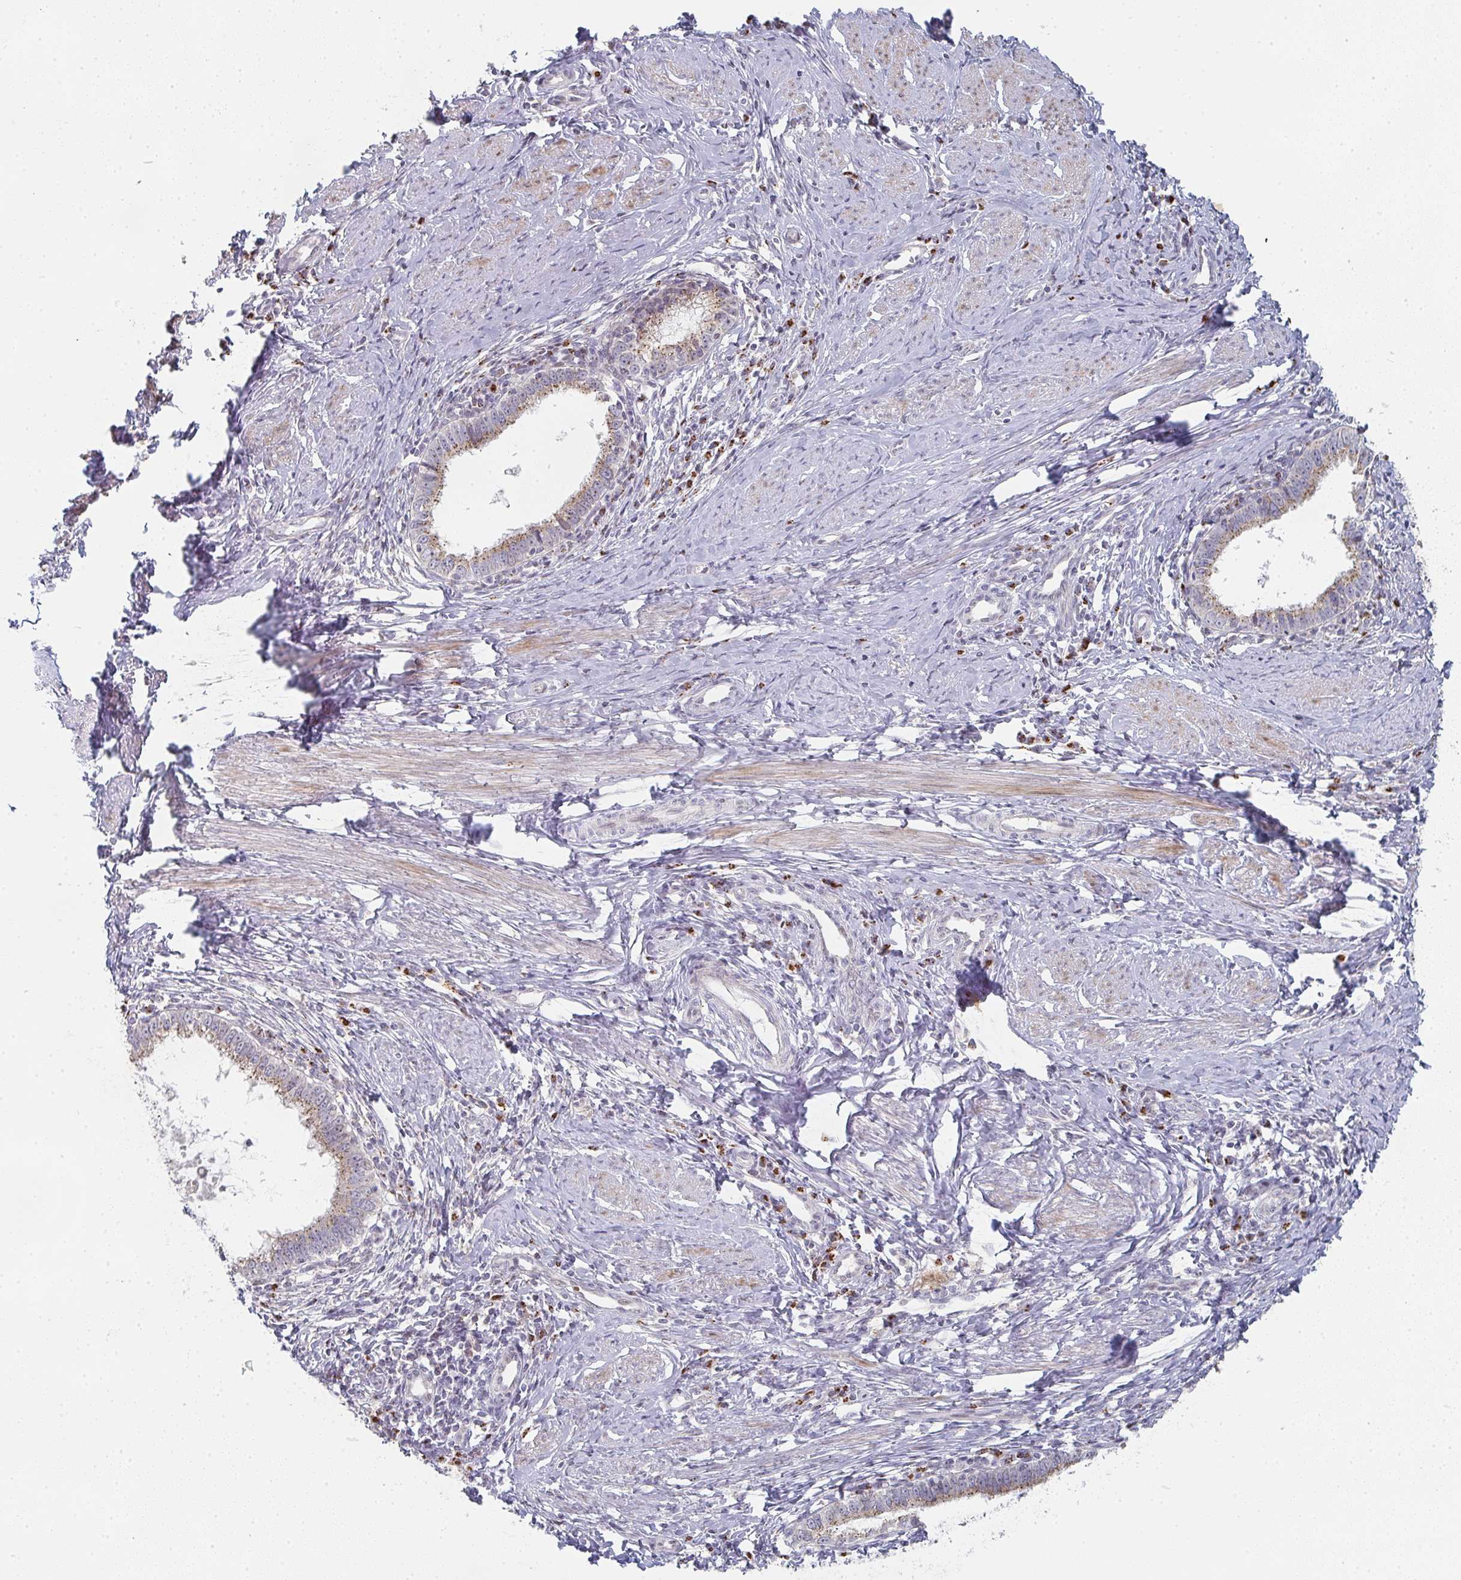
{"staining": {"intensity": "moderate", "quantity": ">75%", "location": "cytoplasmic/membranous"}, "tissue": "cervical cancer", "cell_type": "Tumor cells", "image_type": "cancer", "snomed": [{"axis": "morphology", "description": "Adenocarcinoma, NOS"}, {"axis": "topography", "description": "Cervix"}], "caption": "About >75% of tumor cells in human cervical cancer (adenocarcinoma) display moderate cytoplasmic/membranous protein staining as visualized by brown immunohistochemical staining.", "gene": "ZNF526", "patient": {"sex": "female", "age": 36}}